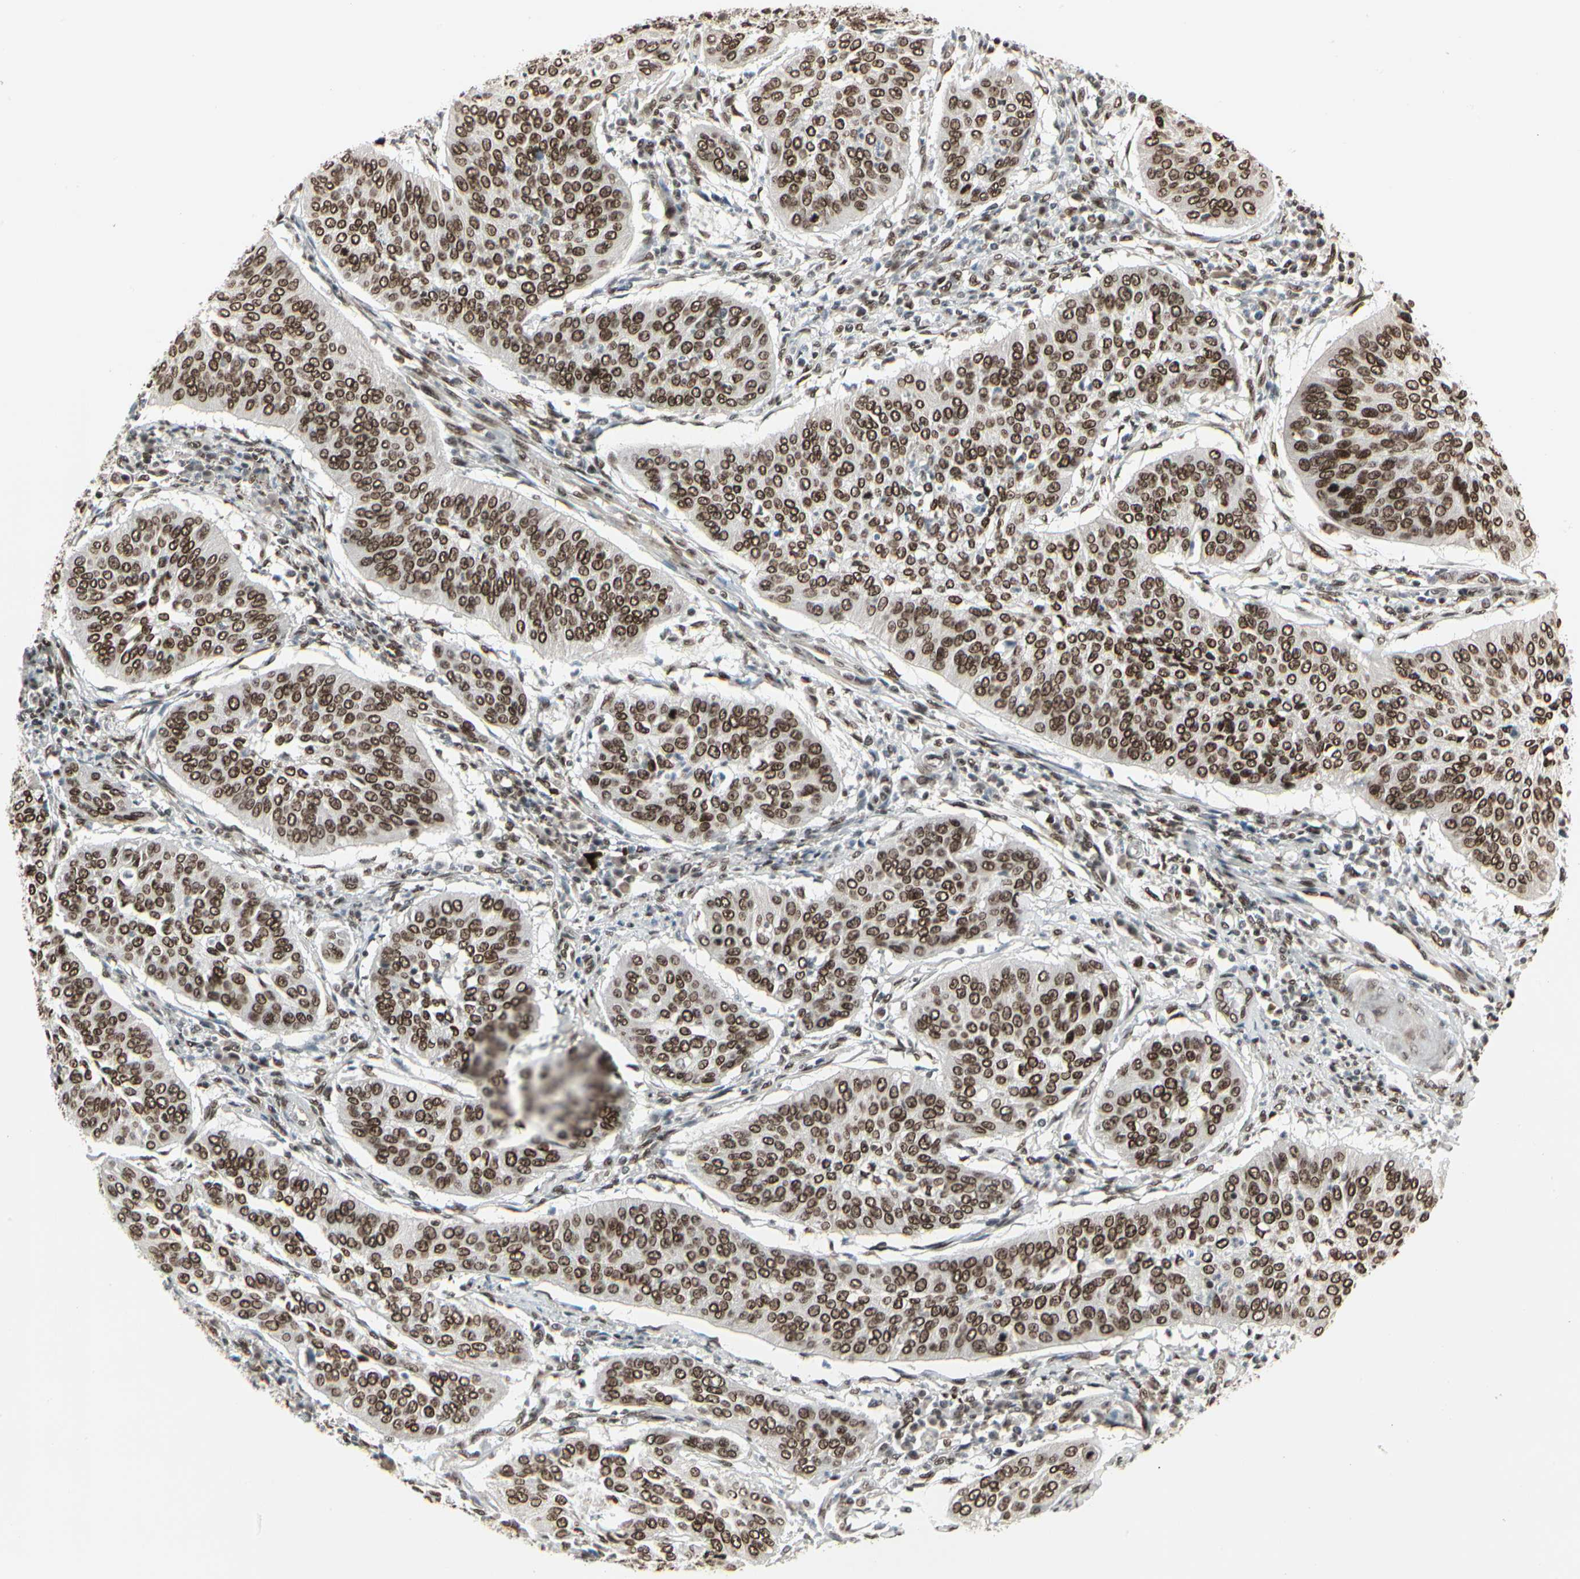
{"staining": {"intensity": "strong", "quantity": ">75%", "location": "nuclear"}, "tissue": "cervical cancer", "cell_type": "Tumor cells", "image_type": "cancer", "snomed": [{"axis": "morphology", "description": "Normal tissue, NOS"}, {"axis": "morphology", "description": "Squamous cell carcinoma, NOS"}, {"axis": "topography", "description": "Cervix"}], "caption": "A photomicrograph of human cervical cancer (squamous cell carcinoma) stained for a protein demonstrates strong nuclear brown staining in tumor cells.", "gene": "HMG20A", "patient": {"sex": "female", "age": 39}}